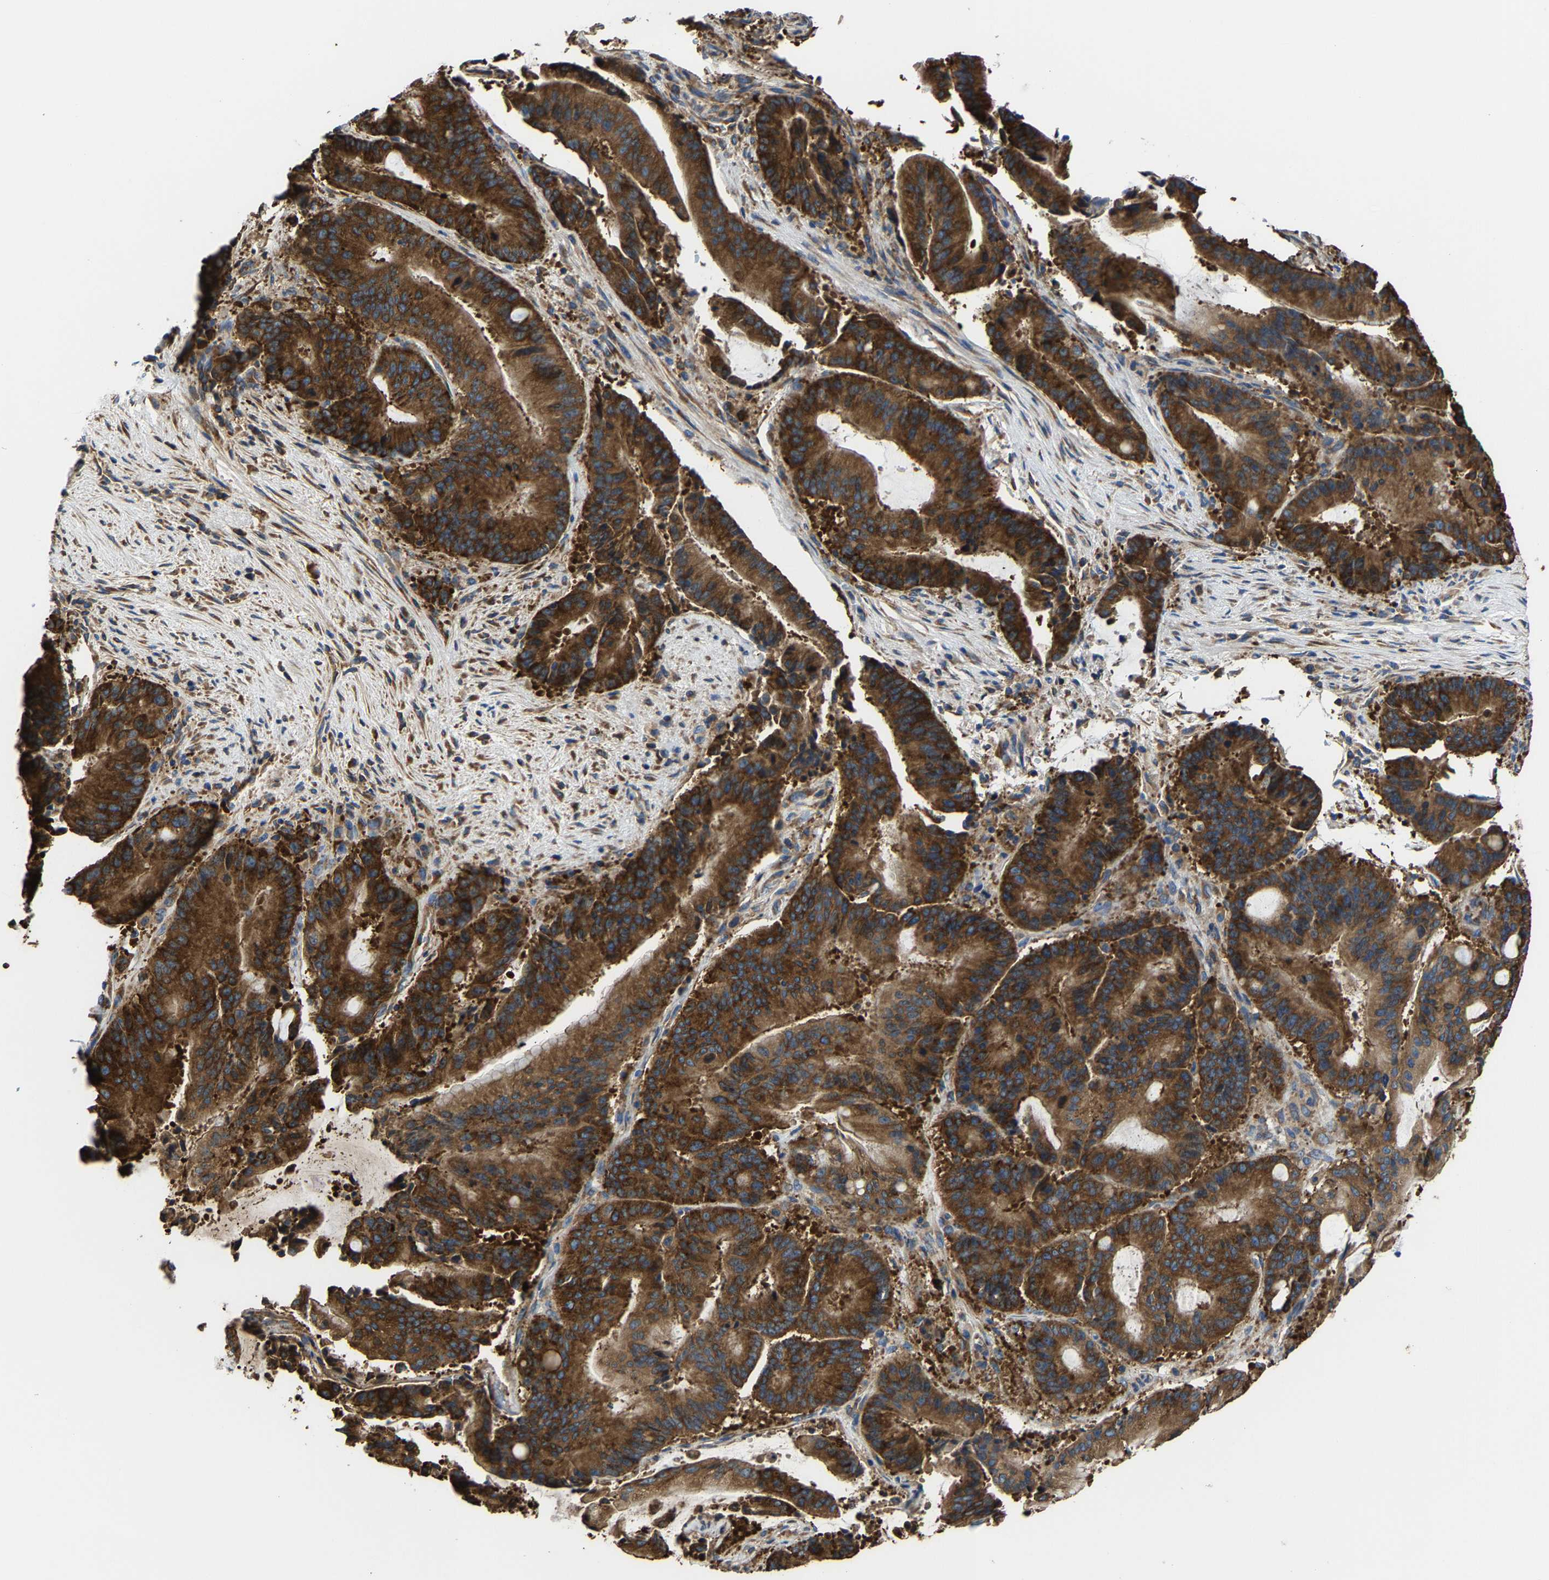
{"staining": {"intensity": "strong", "quantity": ">75%", "location": "cytoplasmic/membranous"}, "tissue": "liver cancer", "cell_type": "Tumor cells", "image_type": "cancer", "snomed": [{"axis": "morphology", "description": "Normal tissue, NOS"}, {"axis": "morphology", "description": "Cholangiocarcinoma"}, {"axis": "topography", "description": "Liver"}, {"axis": "topography", "description": "Peripheral nerve tissue"}], "caption": "Liver cholangiocarcinoma was stained to show a protein in brown. There is high levels of strong cytoplasmic/membranous expression in approximately >75% of tumor cells. (DAB IHC, brown staining for protein, blue staining for nuclei).", "gene": "G3BP2", "patient": {"sex": "female", "age": 73}}